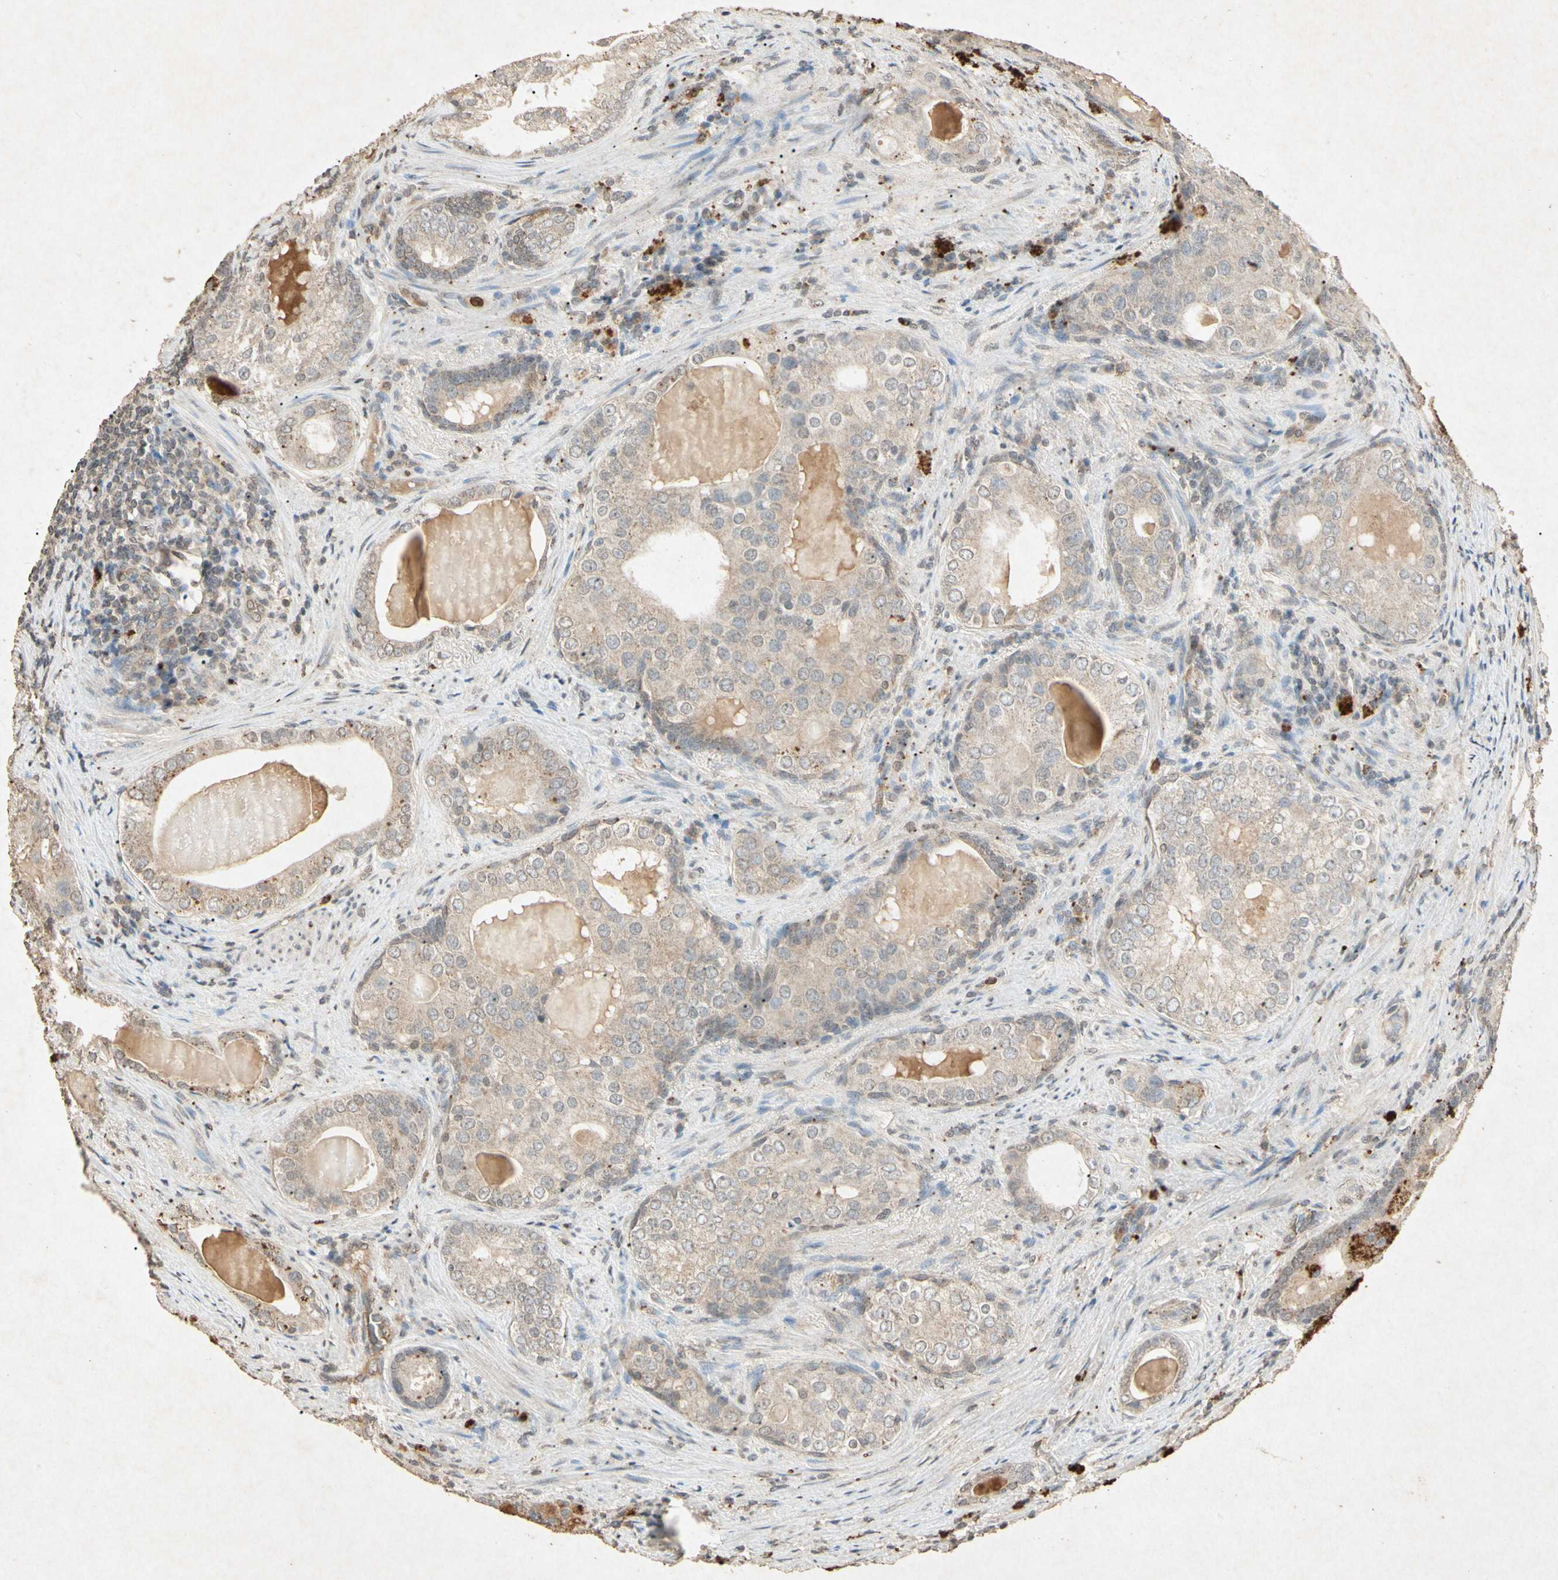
{"staining": {"intensity": "weak", "quantity": ">75%", "location": "cytoplasmic/membranous"}, "tissue": "prostate cancer", "cell_type": "Tumor cells", "image_type": "cancer", "snomed": [{"axis": "morphology", "description": "Adenocarcinoma, High grade"}, {"axis": "topography", "description": "Prostate"}], "caption": "Protein analysis of prostate adenocarcinoma (high-grade) tissue demonstrates weak cytoplasmic/membranous staining in about >75% of tumor cells.", "gene": "MSRB1", "patient": {"sex": "male", "age": 66}}